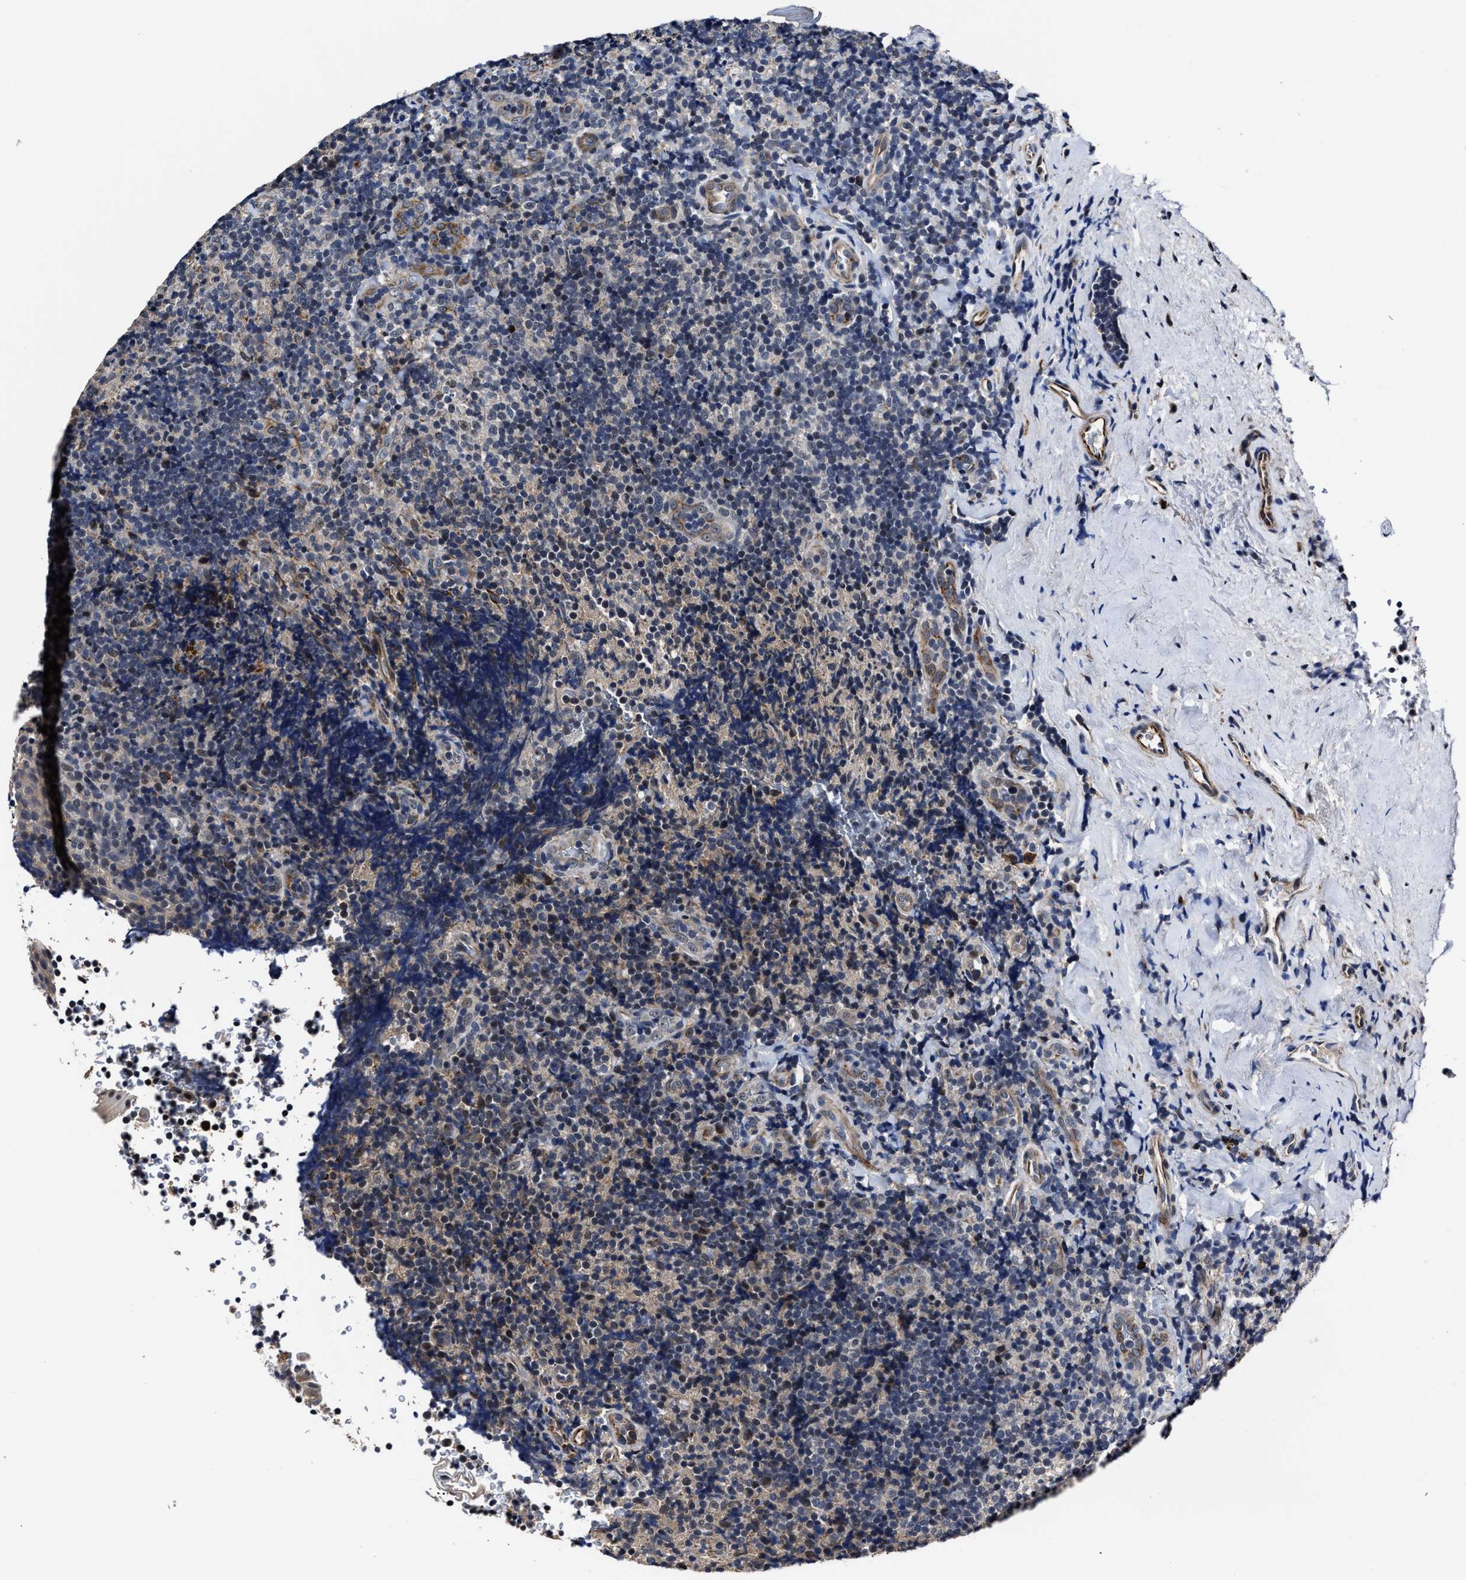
{"staining": {"intensity": "negative", "quantity": "none", "location": "none"}, "tissue": "tonsil", "cell_type": "Germinal center cells", "image_type": "normal", "snomed": [{"axis": "morphology", "description": "Normal tissue, NOS"}, {"axis": "topography", "description": "Tonsil"}], "caption": "IHC histopathology image of benign human tonsil stained for a protein (brown), which demonstrates no staining in germinal center cells.", "gene": "RSBN1L", "patient": {"sex": "male", "age": 37}}